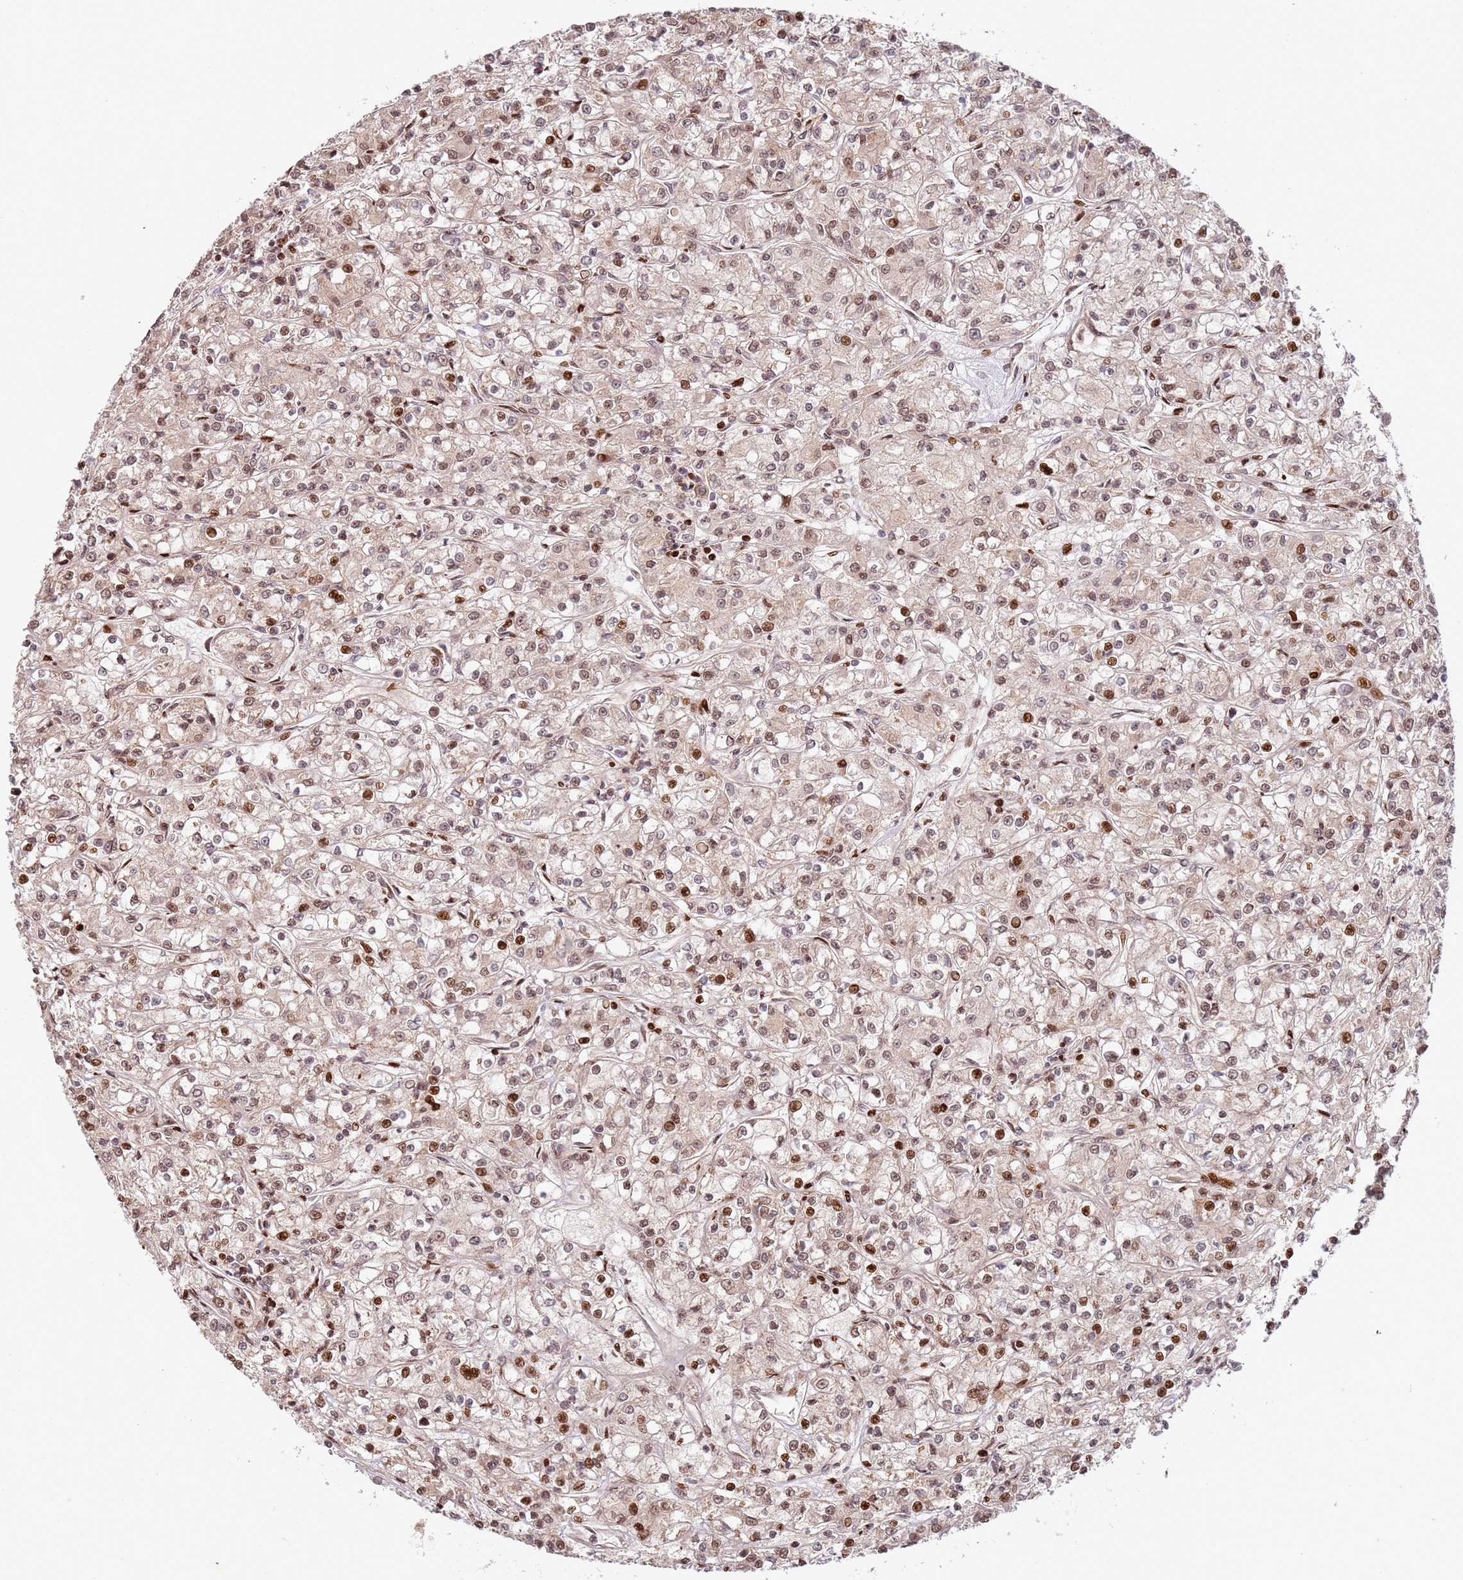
{"staining": {"intensity": "moderate", "quantity": "25%-75%", "location": "nuclear"}, "tissue": "renal cancer", "cell_type": "Tumor cells", "image_type": "cancer", "snomed": [{"axis": "morphology", "description": "Adenocarcinoma, NOS"}, {"axis": "topography", "description": "Kidney"}], "caption": "The histopathology image shows staining of renal cancer (adenocarcinoma), revealing moderate nuclear protein expression (brown color) within tumor cells.", "gene": "TMEM233", "patient": {"sex": "female", "age": 59}}